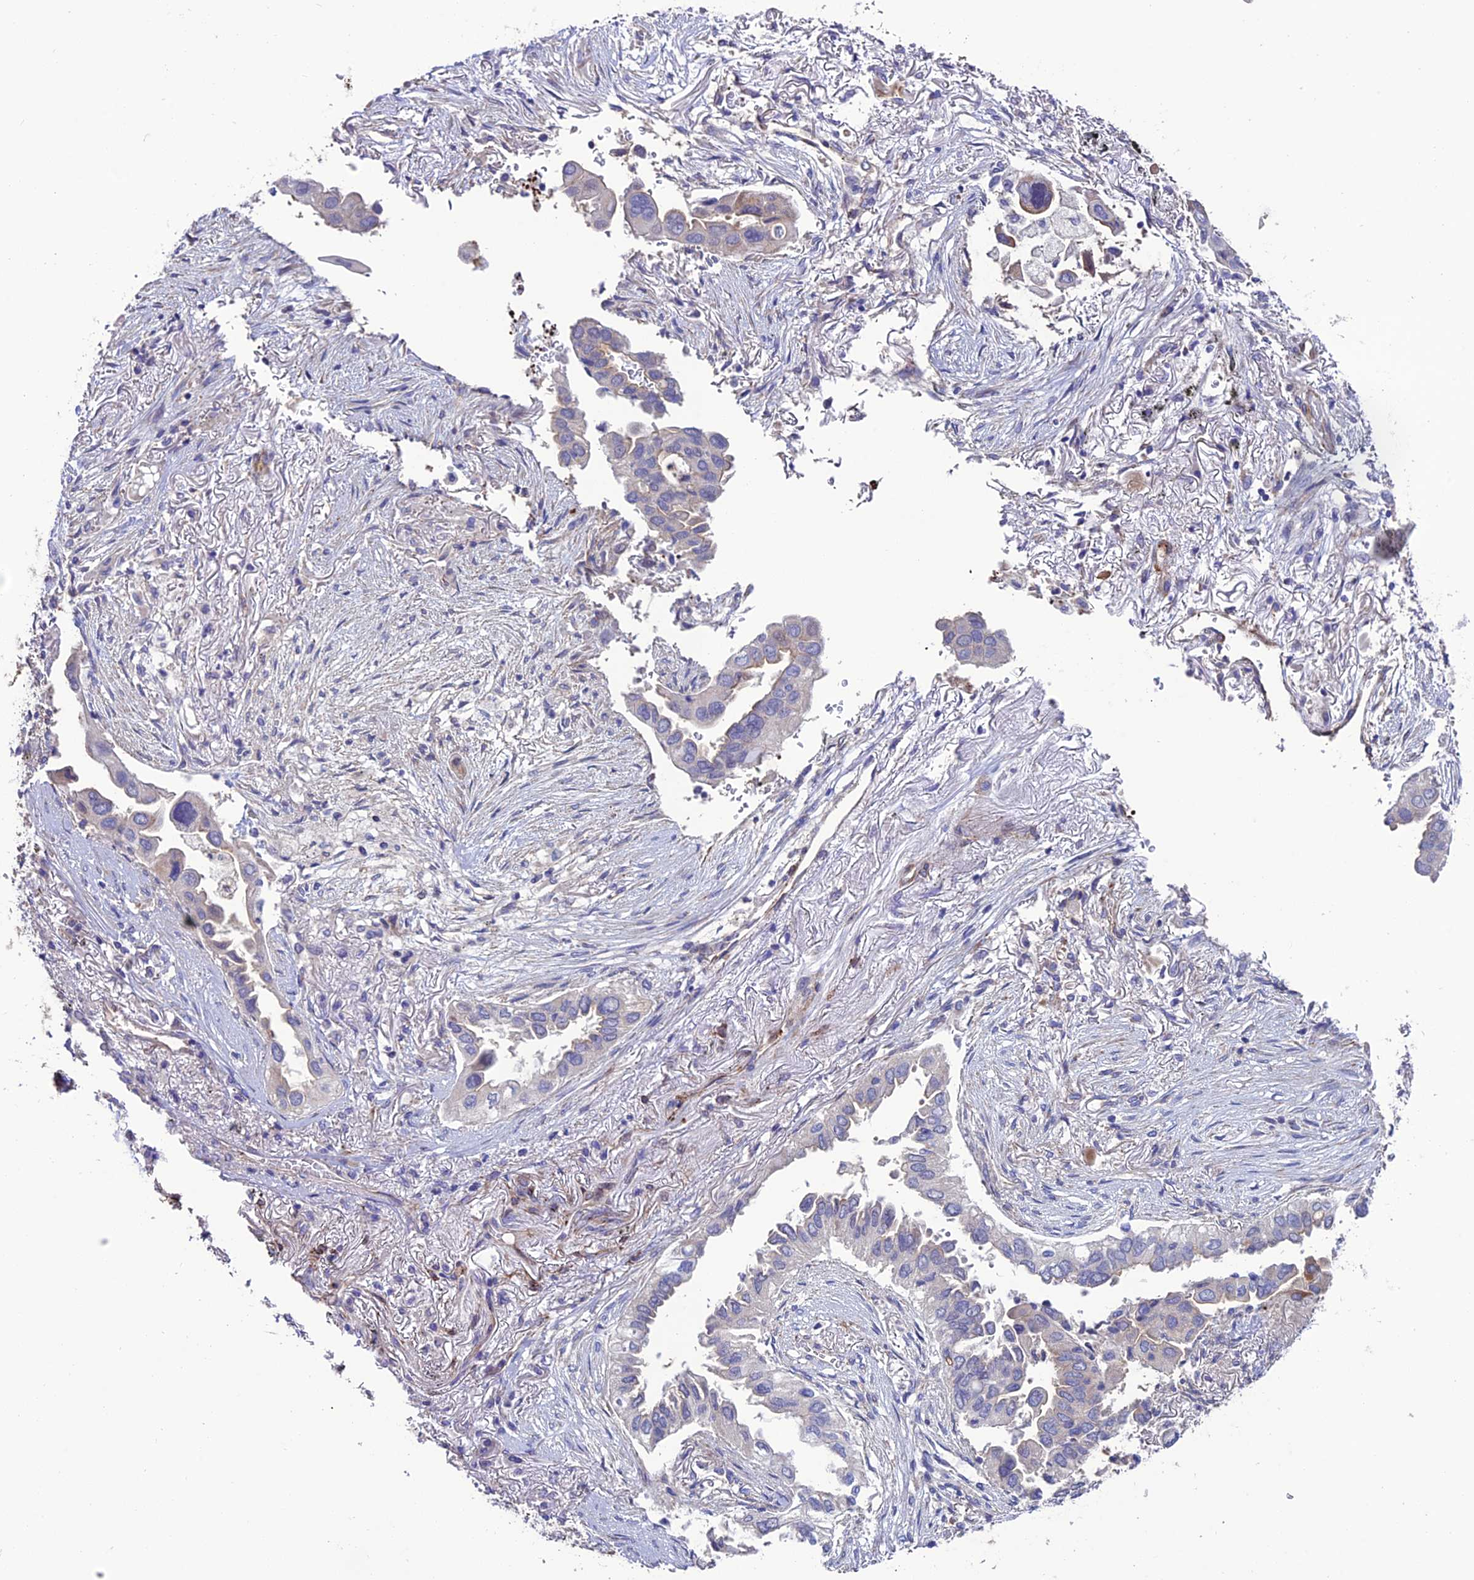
{"staining": {"intensity": "weak", "quantity": "<25%", "location": "cytoplasmic/membranous"}, "tissue": "lung cancer", "cell_type": "Tumor cells", "image_type": "cancer", "snomed": [{"axis": "morphology", "description": "Adenocarcinoma, NOS"}, {"axis": "topography", "description": "Lung"}], "caption": "High magnification brightfield microscopy of lung cancer (adenocarcinoma) stained with DAB (3,3'-diaminobenzidine) (brown) and counterstained with hematoxylin (blue): tumor cells show no significant expression. The staining is performed using DAB brown chromogen with nuclei counter-stained in using hematoxylin.", "gene": "REX1BD", "patient": {"sex": "female", "age": 76}}